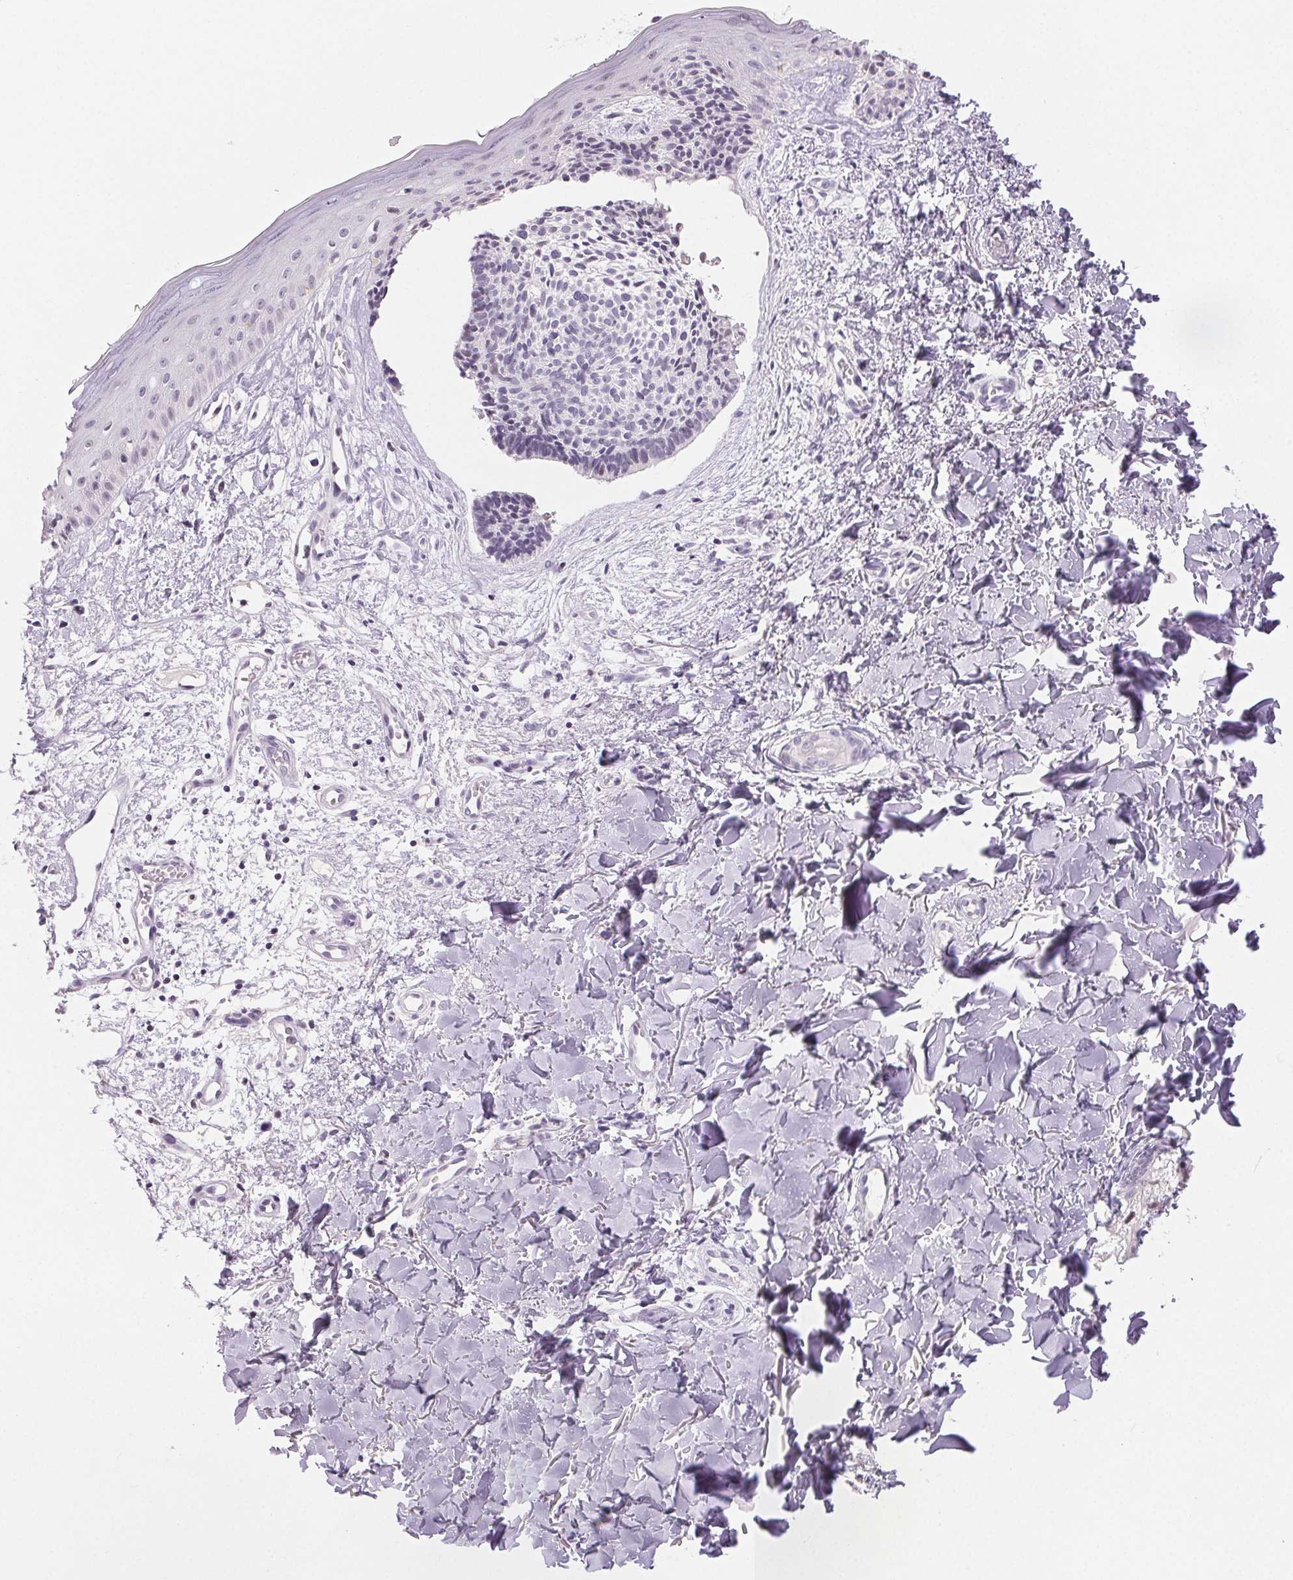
{"staining": {"intensity": "negative", "quantity": "none", "location": "none"}, "tissue": "skin cancer", "cell_type": "Tumor cells", "image_type": "cancer", "snomed": [{"axis": "morphology", "description": "Basal cell carcinoma"}, {"axis": "topography", "description": "Skin"}], "caption": "Immunohistochemical staining of skin cancer reveals no significant positivity in tumor cells. (IHC, brightfield microscopy, high magnification).", "gene": "BPIFB2", "patient": {"sex": "male", "age": 51}}